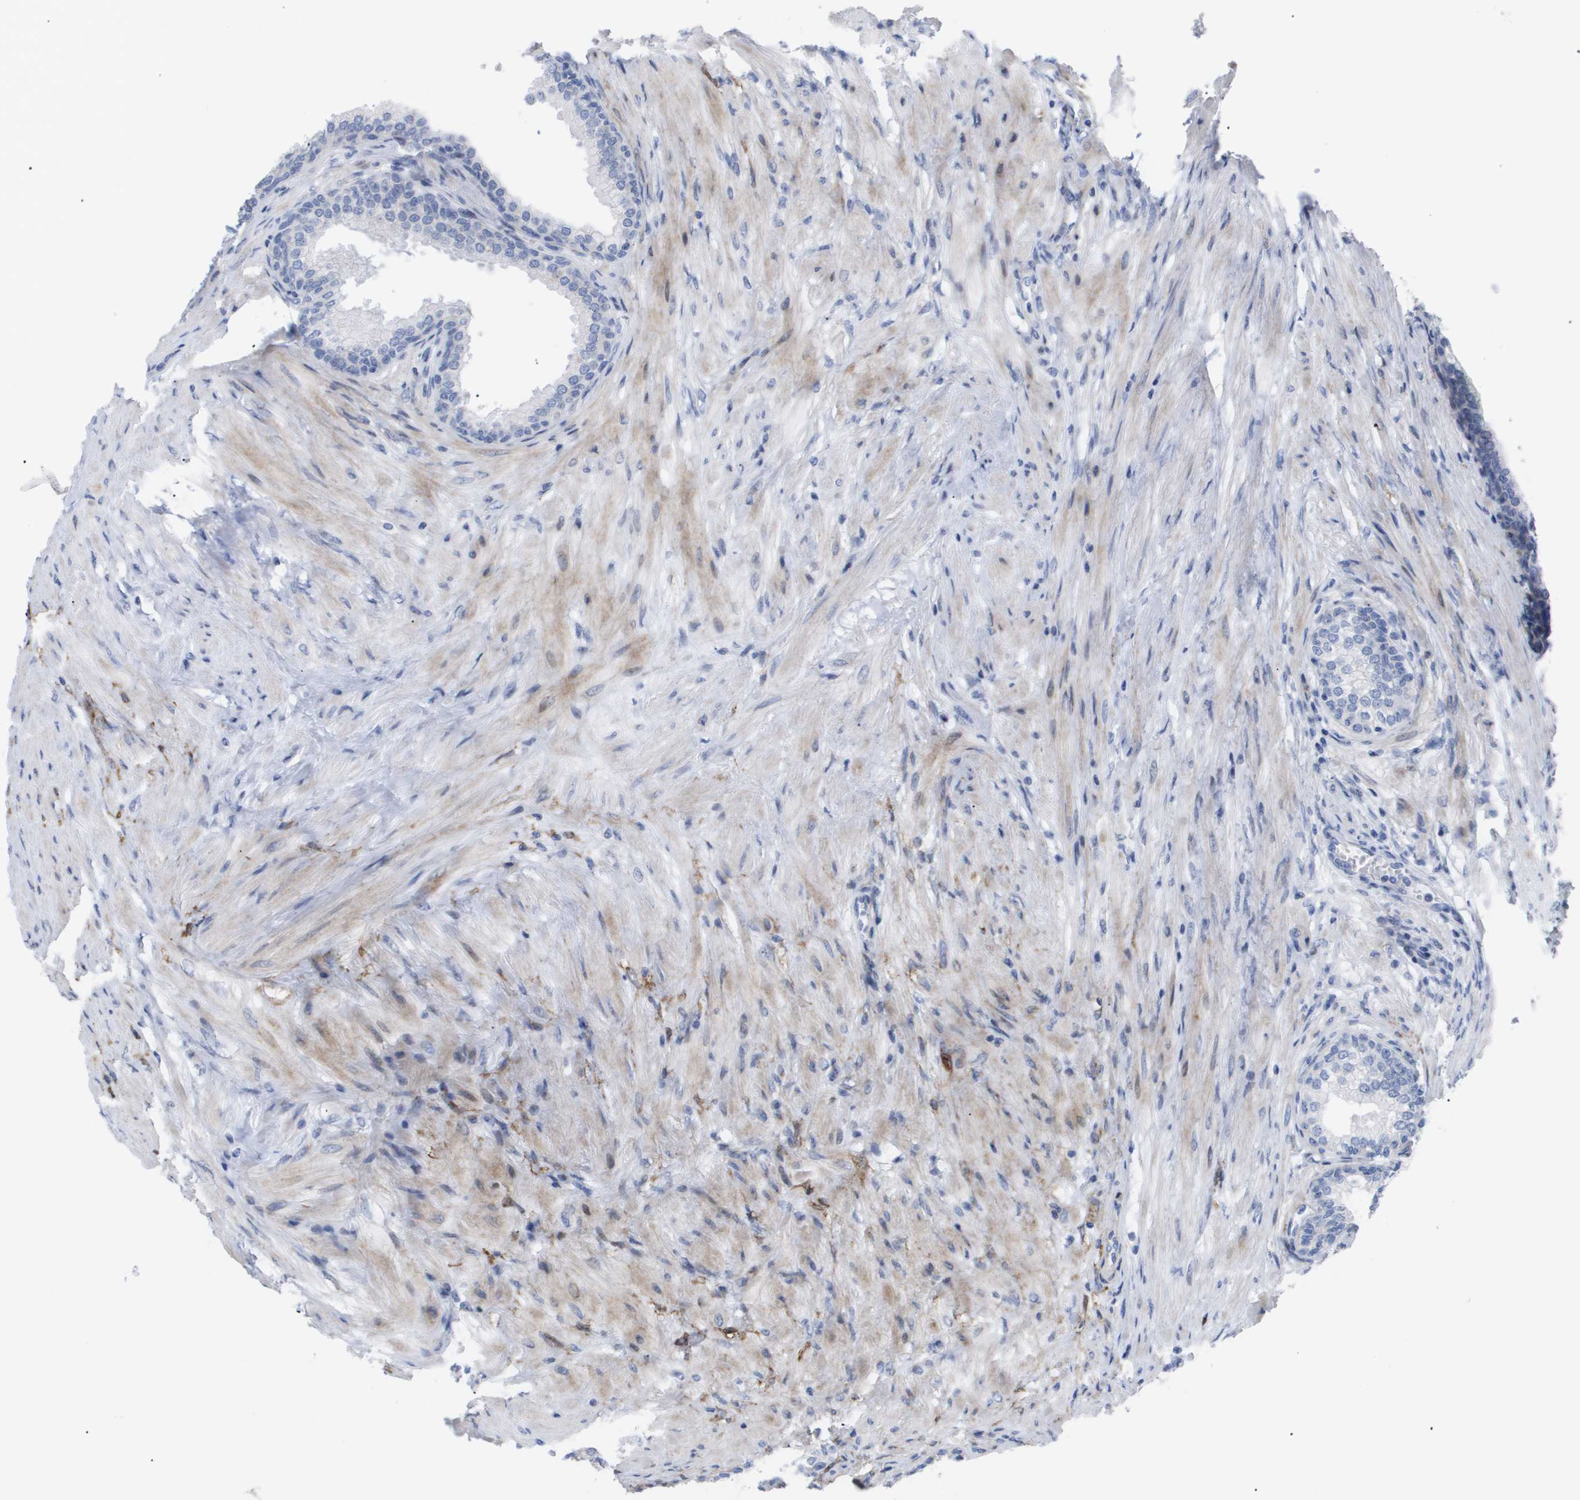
{"staining": {"intensity": "negative", "quantity": "none", "location": "none"}, "tissue": "prostate", "cell_type": "Glandular cells", "image_type": "normal", "snomed": [{"axis": "morphology", "description": "Normal tissue, NOS"}, {"axis": "morphology", "description": "Urothelial carcinoma, Low grade"}, {"axis": "topography", "description": "Urinary bladder"}, {"axis": "topography", "description": "Prostate"}], "caption": "Unremarkable prostate was stained to show a protein in brown. There is no significant staining in glandular cells. (DAB IHC visualized using brightfield microscopy, high magnification).", "gene": "CAV3", "patient": {"sex": "male", "age": 60}}